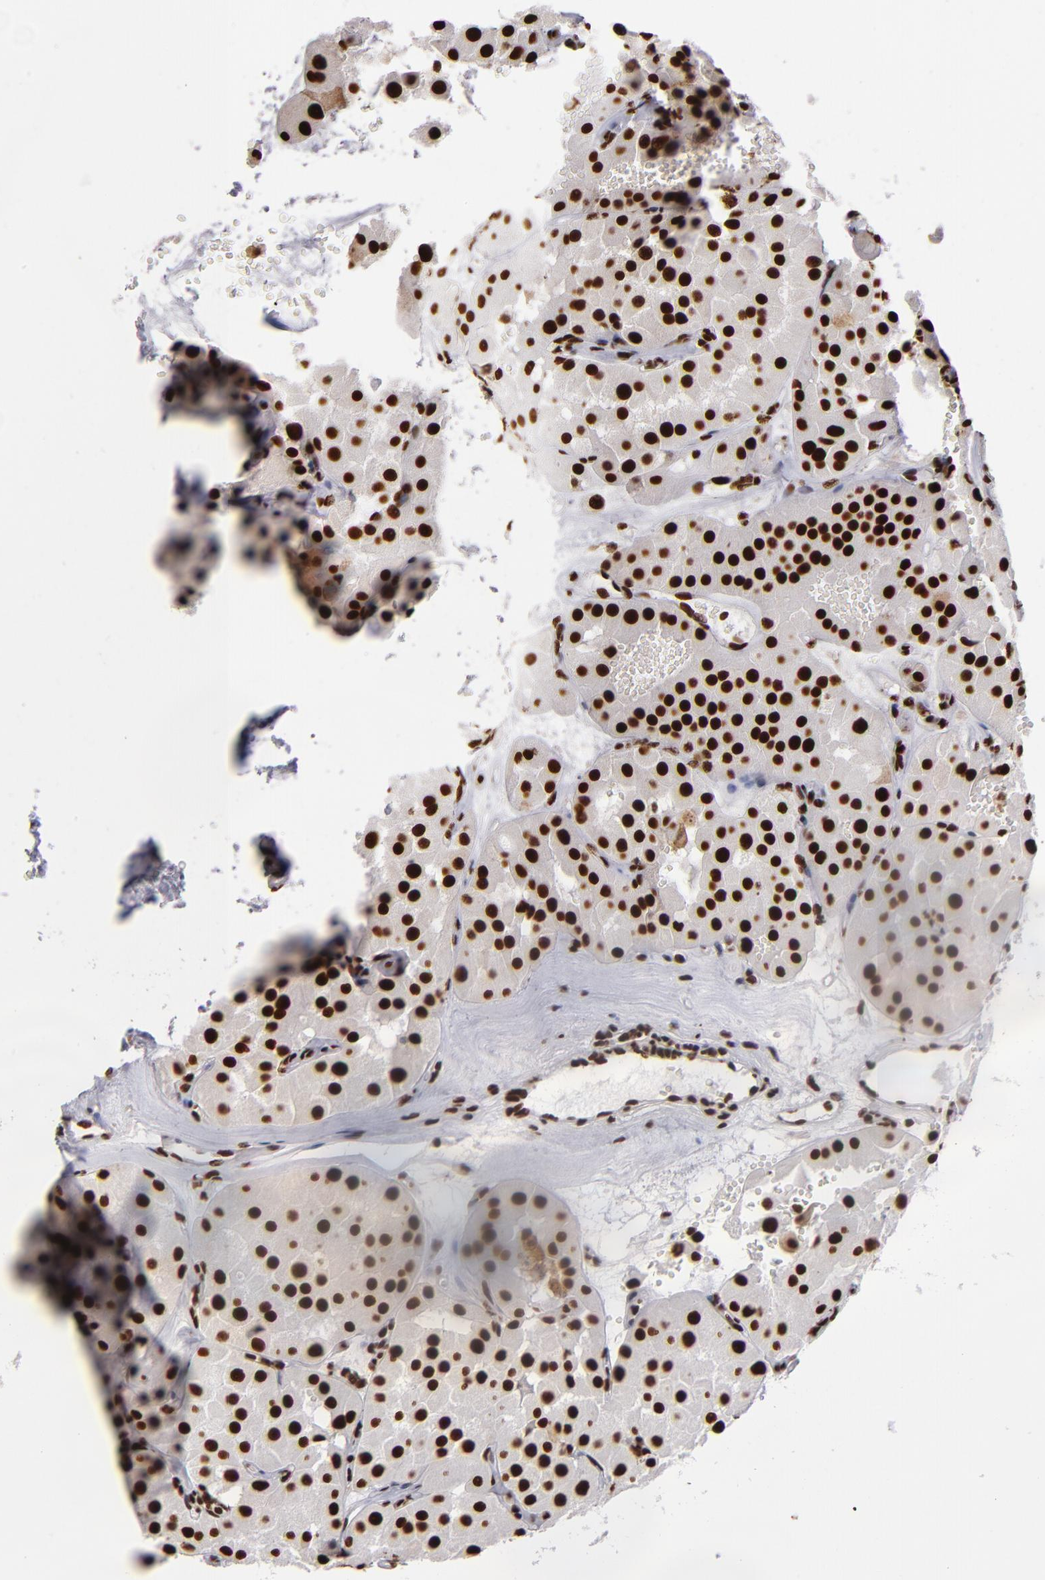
{"staining": {"intensity": "strong", "quantity": ">75%", "location": "nuclear"}, "tissue": "renal cancer", "cell_type": "Tumor cells", "image_type": "cancer", "snomed": [{"axis": "morphology", "description": "Adenocarcinoma, uncertain malignant potential"}, {"axis": "topography", "description": "Kidney"}], "caption": "Tumor cells reveal strong nuclear positivity in about >75% of cells in renal cancer (adenocarcinoma,  uncertain malignant potential). Immunohistochemistry stains the protein of interest in brown and the nuclei are stained blue.", "gene": "MRE11", "patient": {"sex": "male", "age": 63}}